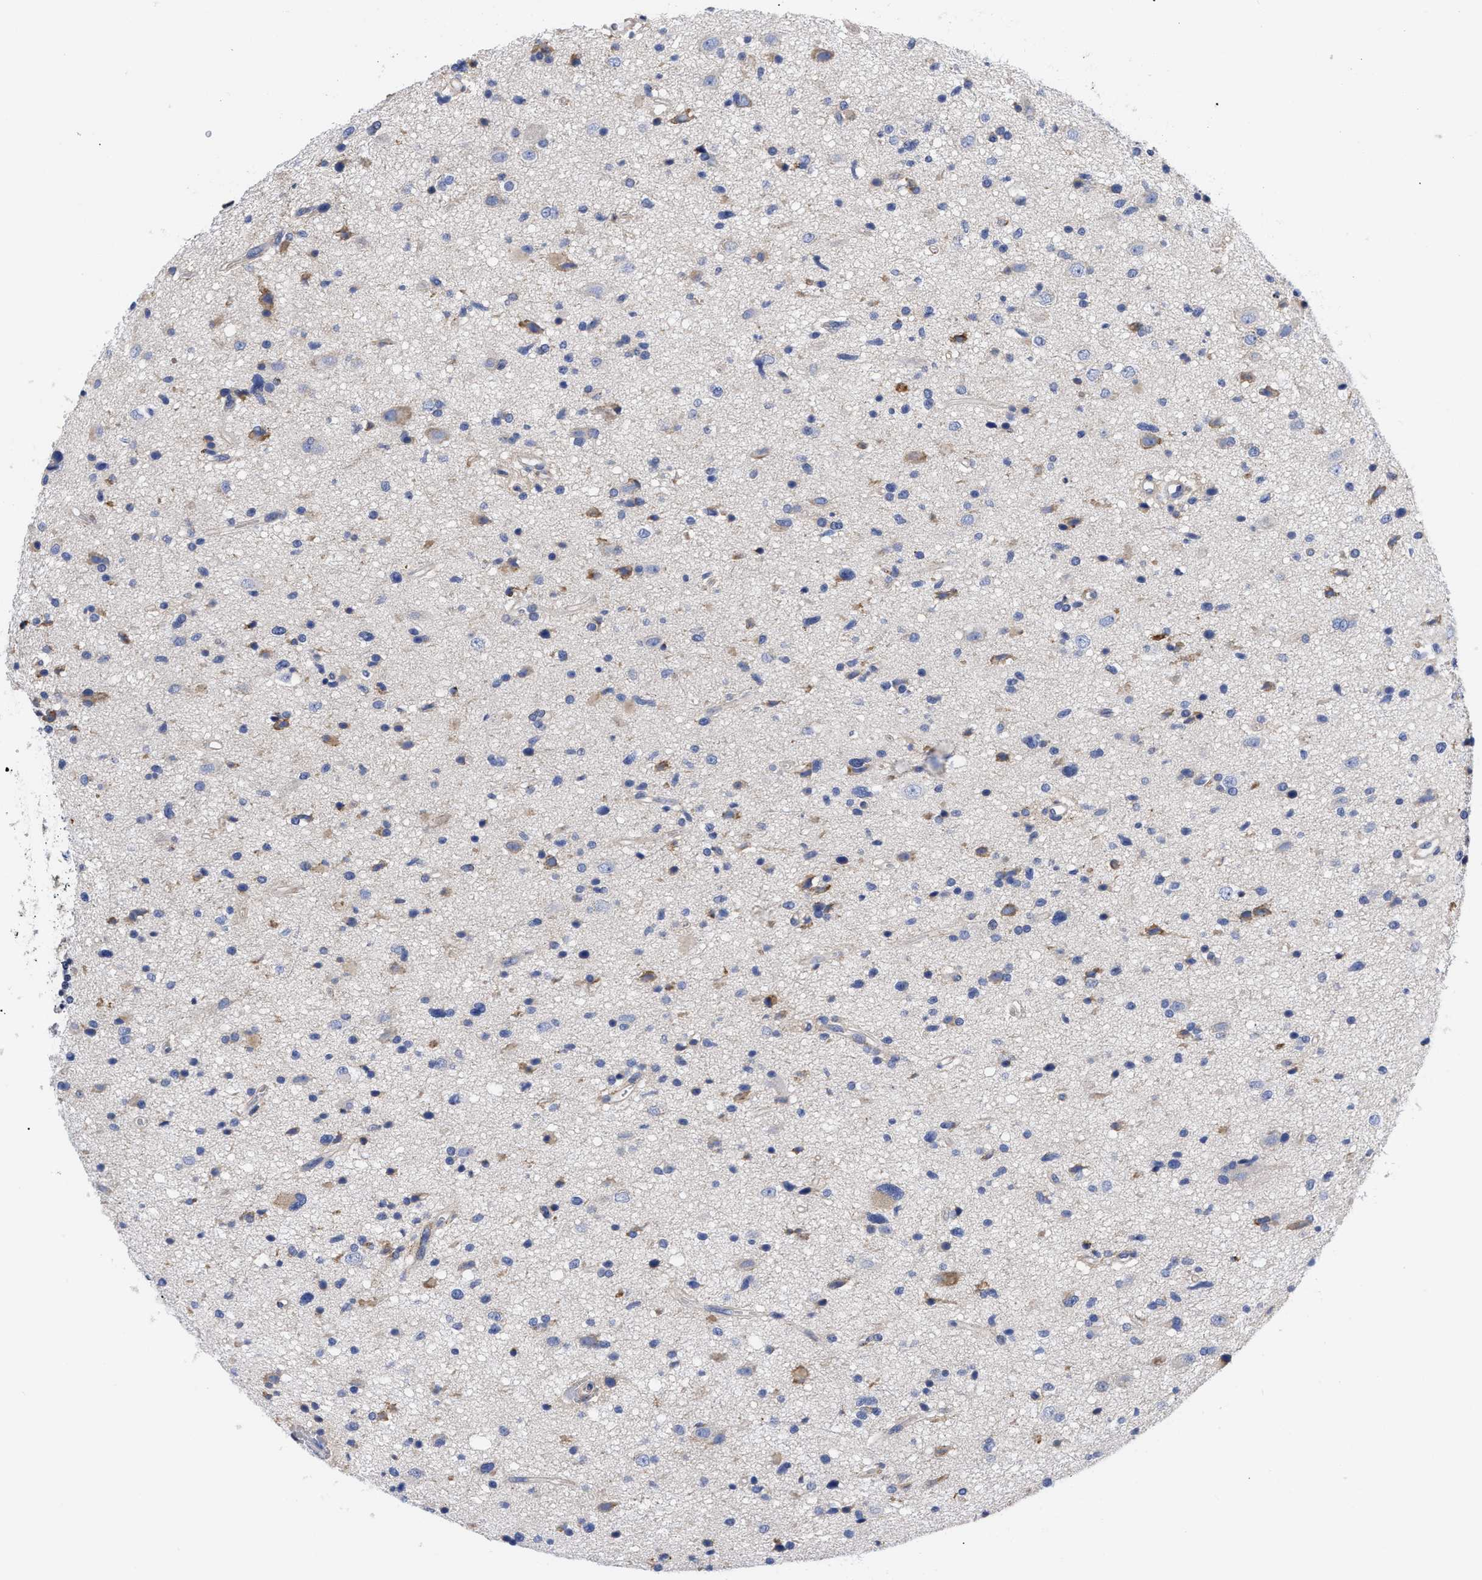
{"staining": {"intensity": "moderate", "quantity": "<25%", "location": "cytoplasmic/membranous"}, "tissue": "glioma", "cell_type": "Tumor cells", "image_type": "cancer", "snomed": [{"axis": "morphology", "description": "Glioma, malignant, High grade"}, {"axis": "topography", "description": "Brain"}], "caption": "Moderate cytoplasmic/membranous expression is identified in approximately <25% of tumor cells in malignant high-grade glioma.", "gene": "CFAP298", "patient": {"sex": "male", "age": 33}}